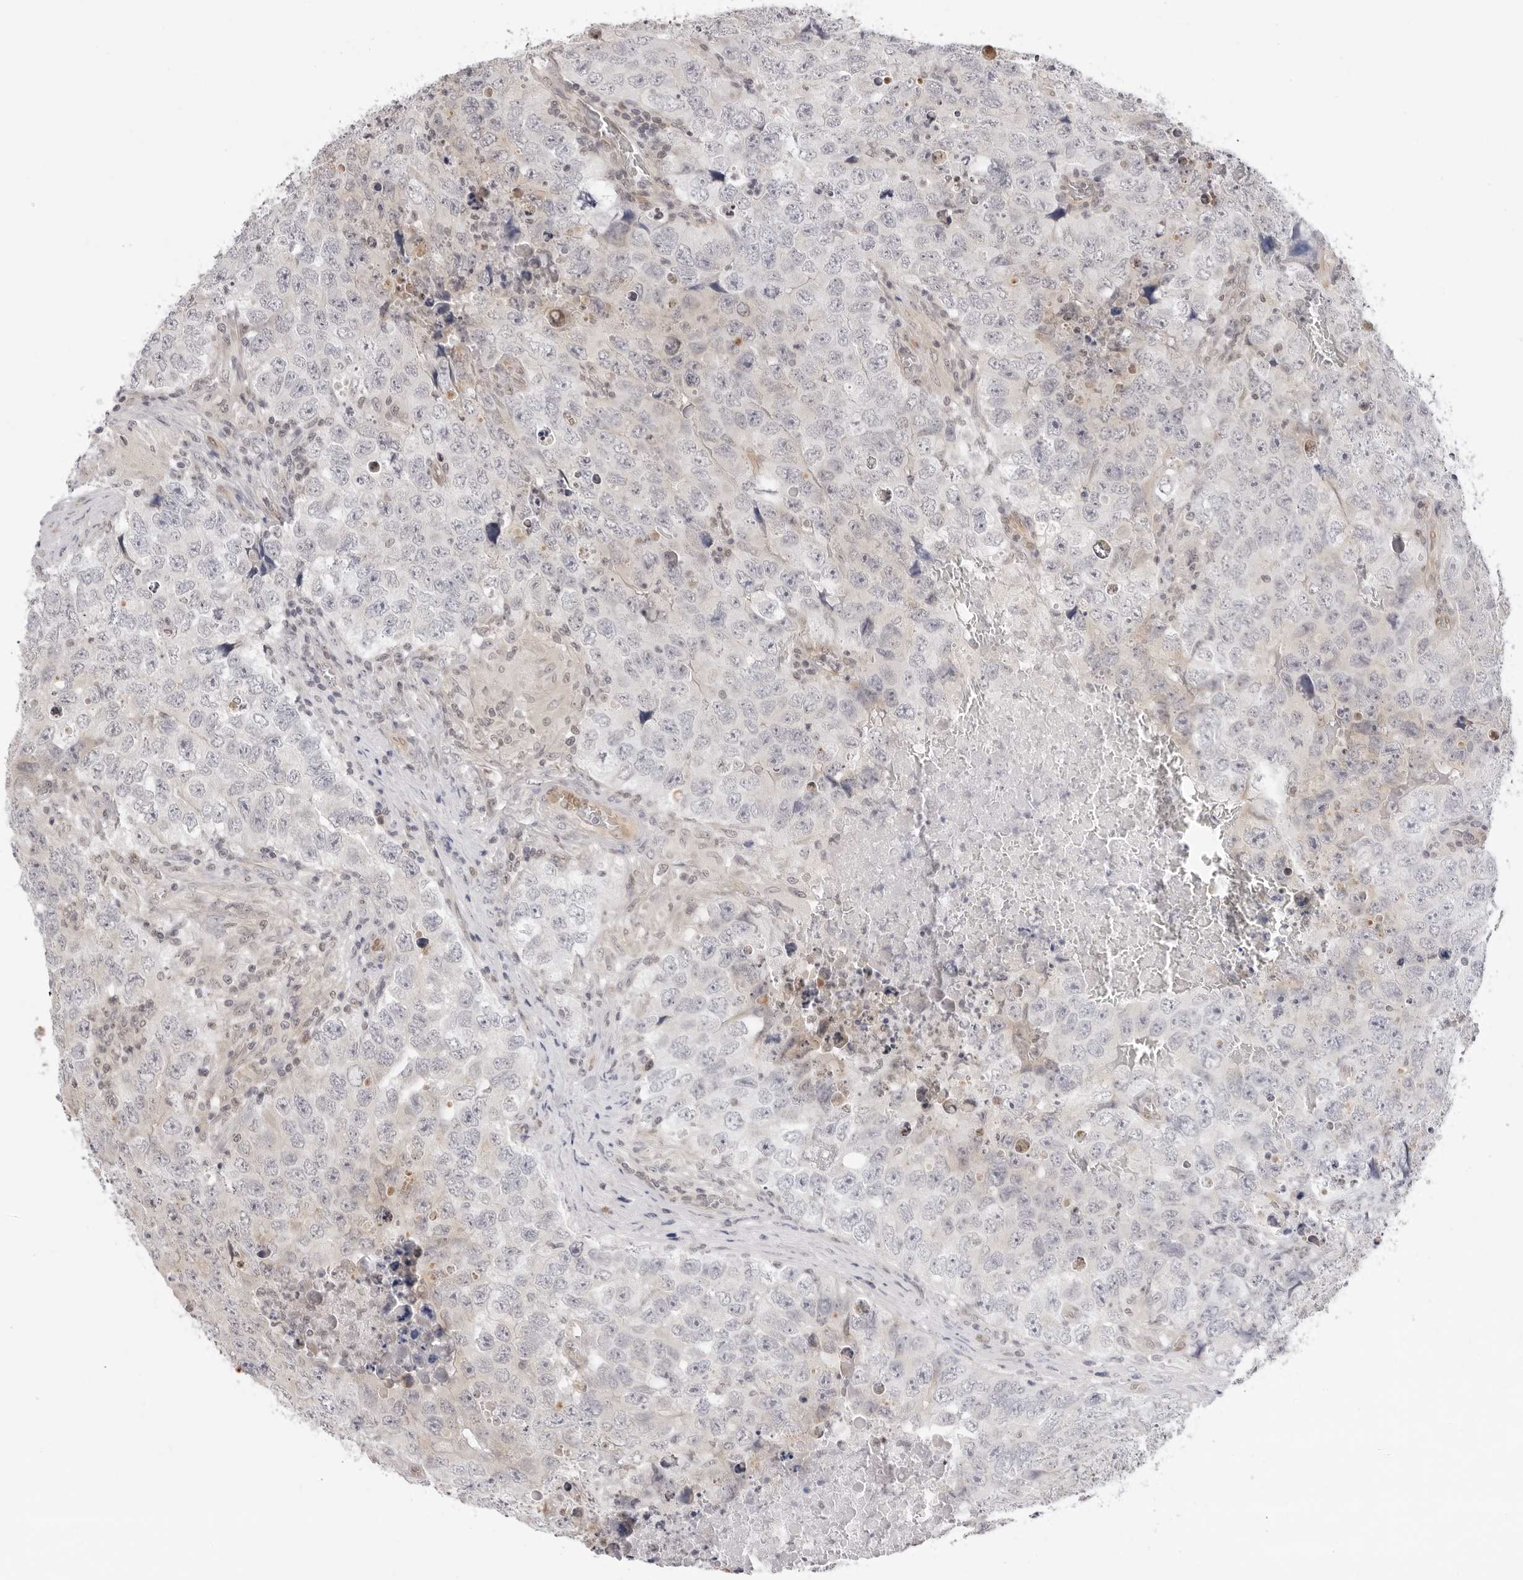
{"staining": {"intensity": "weak", "quantity": "25%-75%", "location": "cytoplasmic/membranous"}, "tissue": "testis cancer", "cell_type": "Tumor cells", "image_type": "cancer", "snomed": [{"axis": "morphology", "description": "Seminoma, NOS"}, {"axis": "morphology", "description": "Carcinoma, Embryonal, NOS"}, {"axis": "topography", "description": "Testis"}], "caption": "About 25%-75% of tumor cells in human testis cancer (embryonal carcinoma) display weak cytoplasmic/membranous protein positivity as visualized by brown immunohistochemical staining.", "gene": "FDPS", "patient": {"sex": "male", "age": 43}}